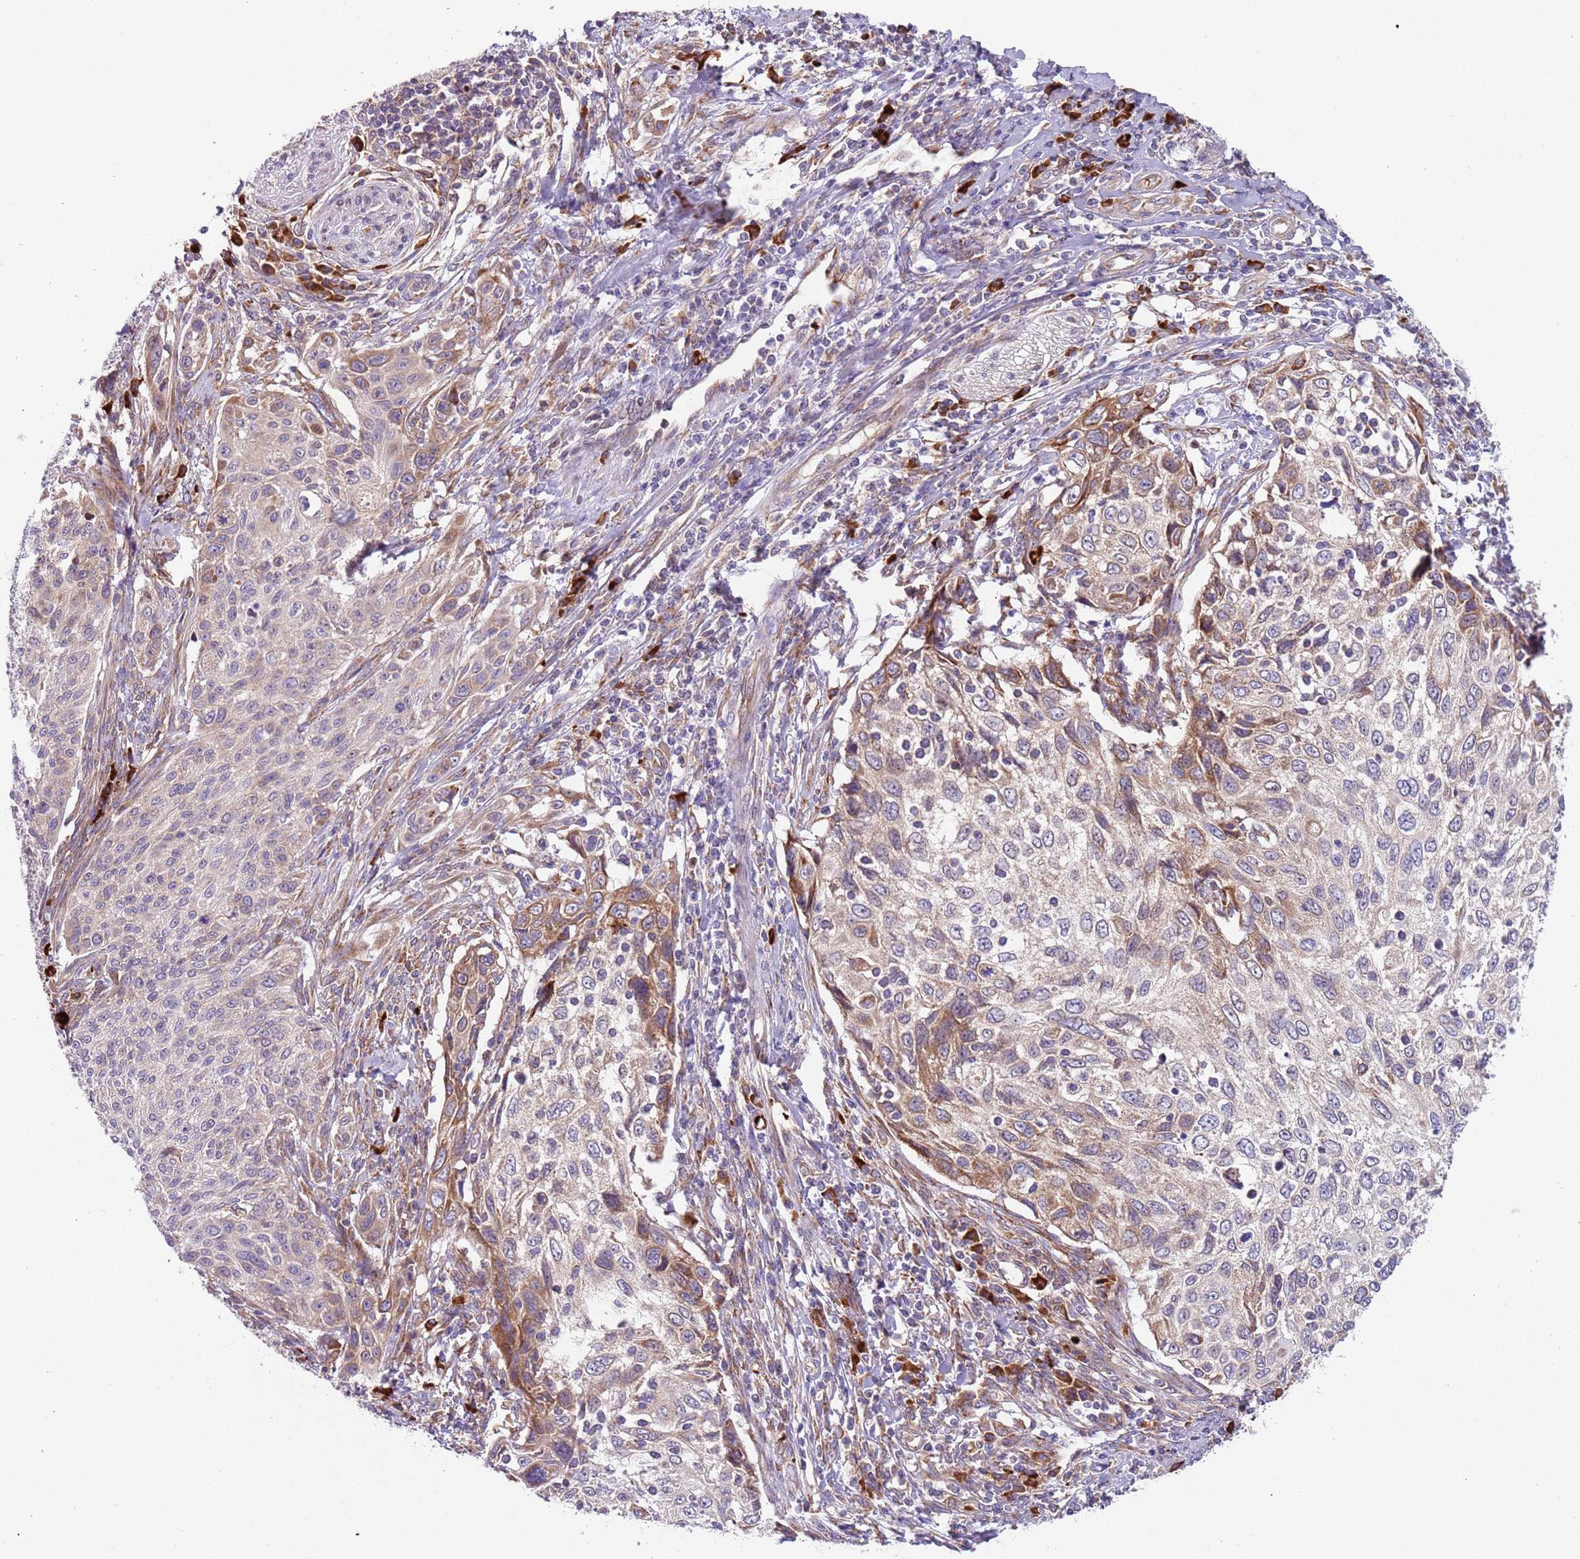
{"staining": {"intensity": "moderate", "quantity": "25%-75%", "location": "cytoplasmic/membranous"}, "tissue": "cervical cancer", "cell_type": "Tumor cells", "image_type": "cancer", "snomed": [{"axis": "morphology", "description": "Squamous cell carcinoma, NOS"}, {"axis": "topography", "description": "Cervix"}], "caption": "Squamous cell carcinoma (cervical) tissue reveals moderate cytoplasmic/membranous staining in about 25%-75% of tumor cells The staining is performed using DAB (3,3'-diaminobenzidine) brown chromogen to label protein expression. The nuclei are counter-stained blue using hematoxylin.", "gene": "VWCE", "patient": {"sex": "female", "age": 70}}